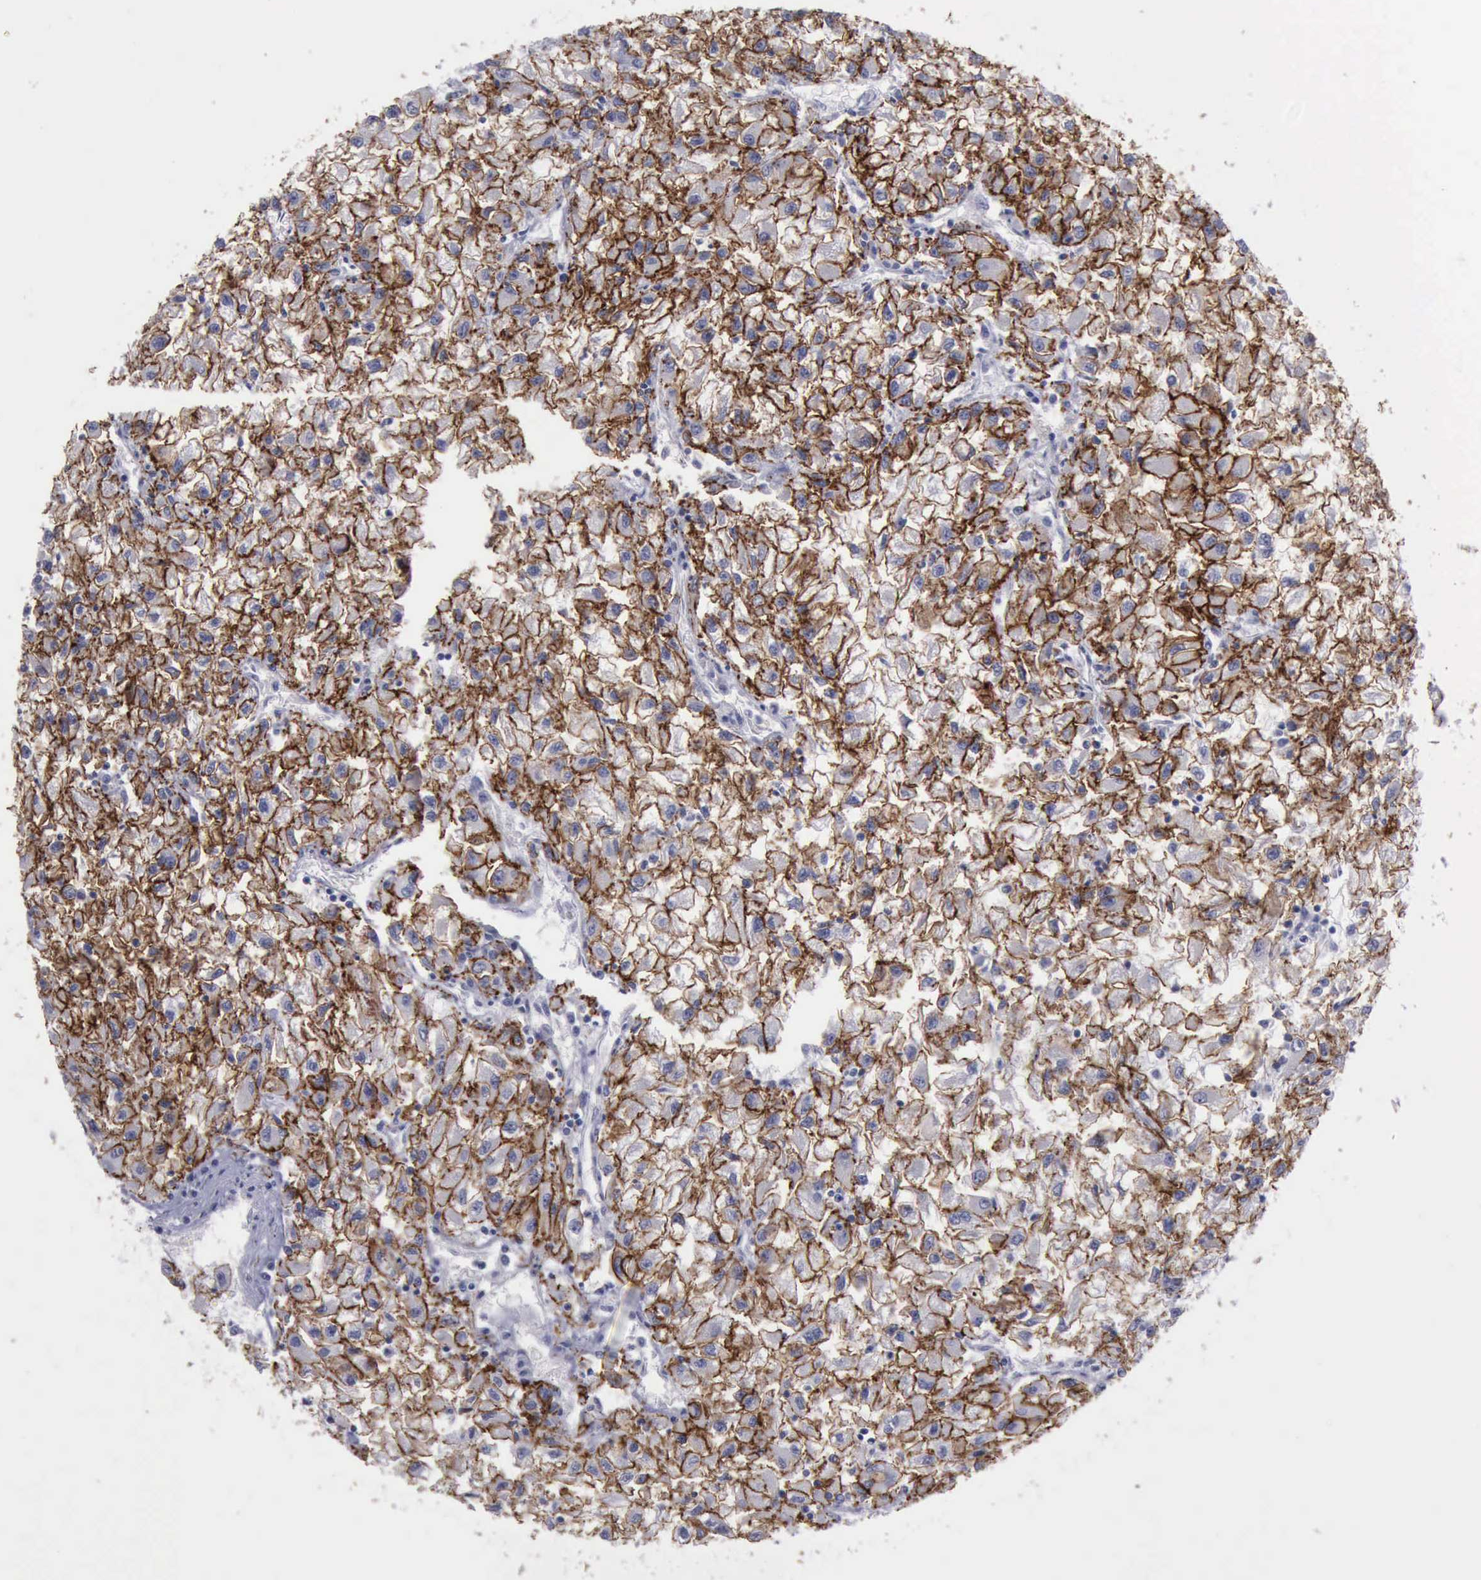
{"staining": {"intensity": "strong", "quantity": ">75%", "location": "cytoplasmic/membranous"}, "tissue": "renal cancer", "cell_type": "Tumor cells", "image_type": "cancer", "snomed": [{"axis": "morphology", "description": "Adenocarcinoma, NOS"}, {"axis": "topography", "description": "Kidney"}], "caption": "Immunohistochemistry of human renal cancer (adenocarcinoma) exhibits high levels of strong cytoplasmic/membranous staining in approximately >75% of tumor cells. (brown staining indicates protein expression, while blue staining denotes nuclei).", "gene": "CDH2", "patient": {"sex": "male", "age": 59}}